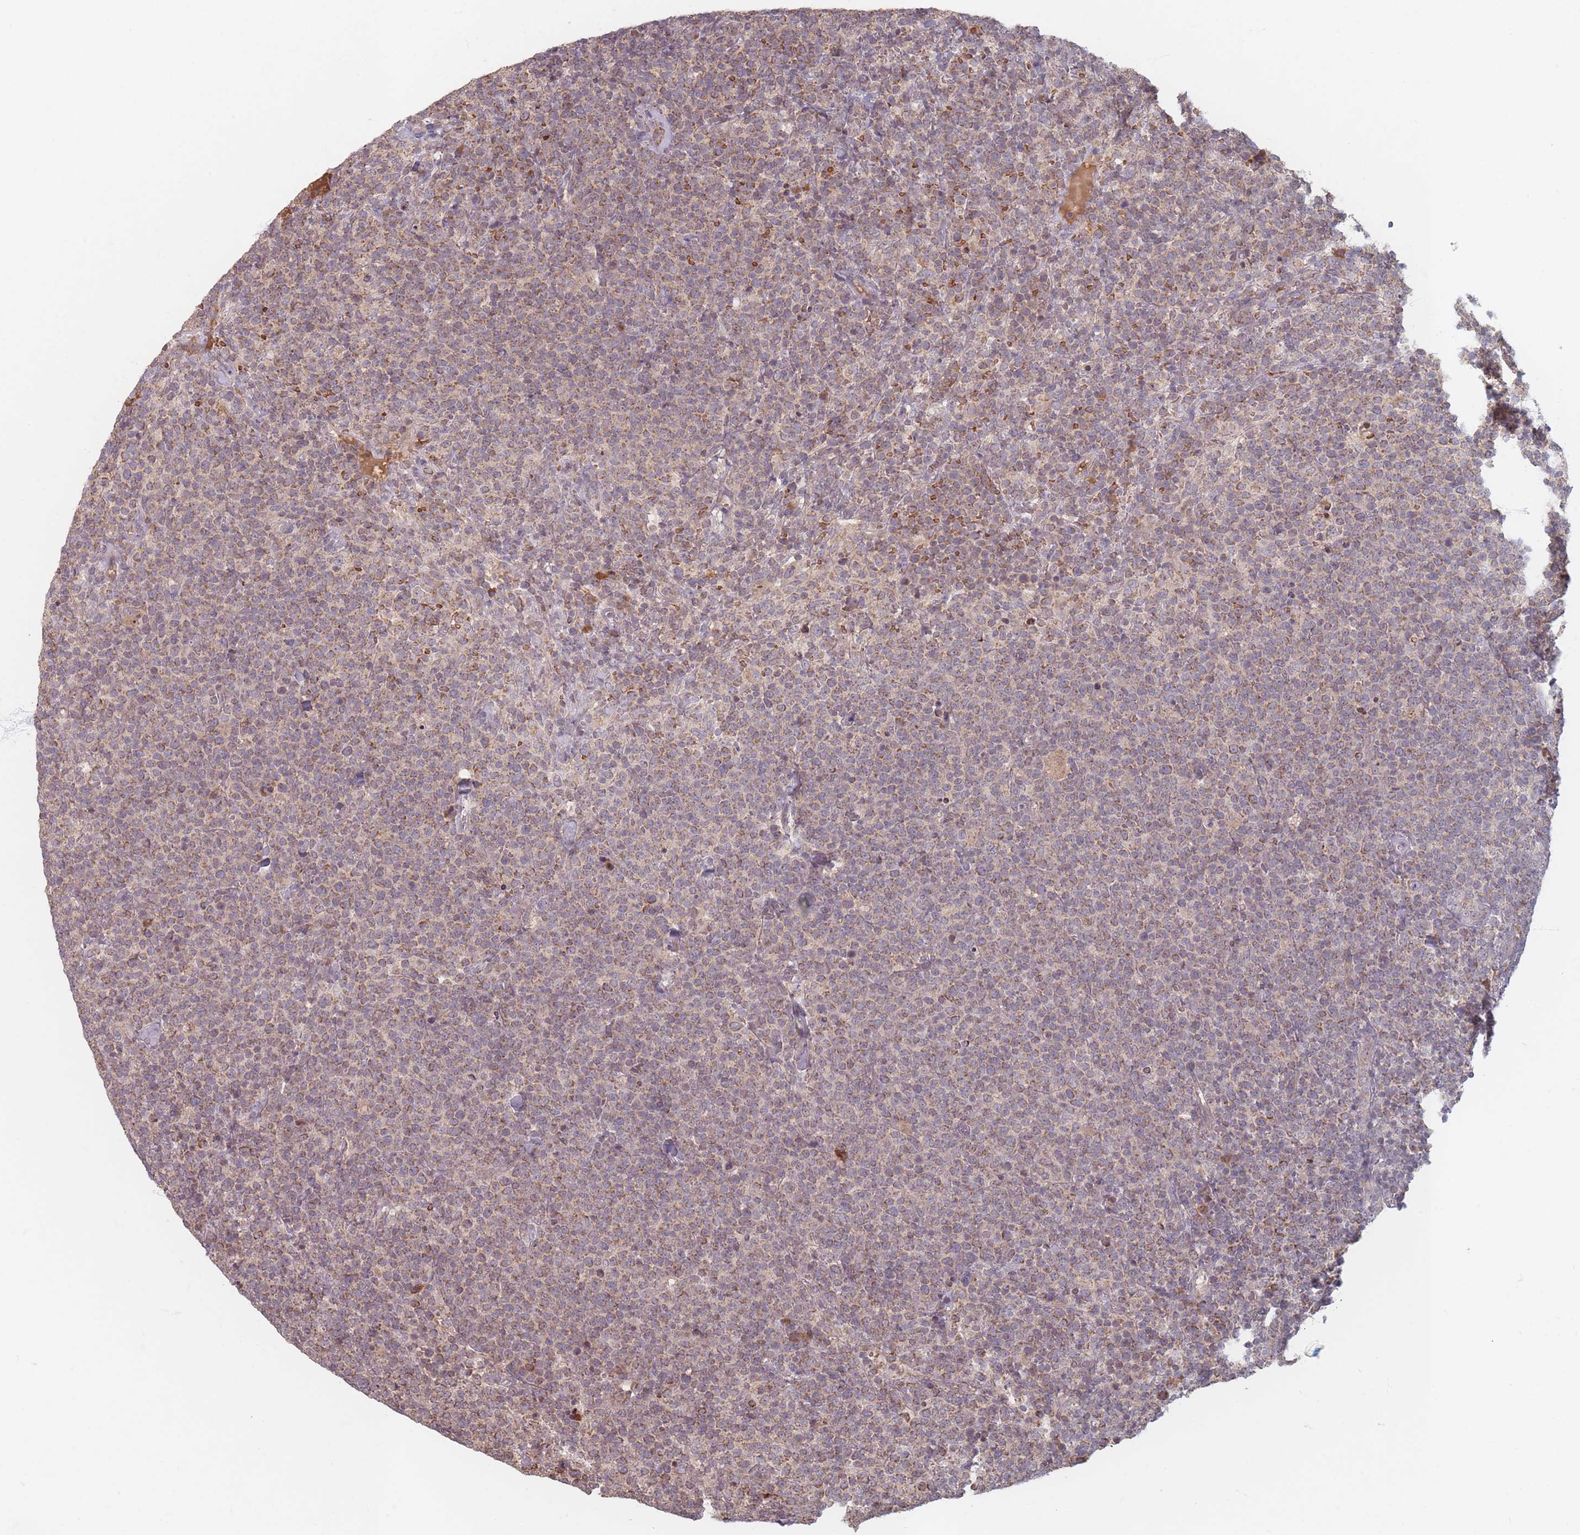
{"staining": {"intensity": "weak", "quantity": "25%-75%", "location": "cytoplasmic/membranous"}, "tissue": "lymphoma", "cell_type": "Tumor cells", "image_type": "cancer", "snomed": [{"axis": "morphology", "description": "Malignant lymphoma, non-Hodgkin's type, High grade"}, {"axis": "topography", "description": "Lymph node"}], "caption": "High-power microscopy captured an IHC histopathology image of lymphoma, revealing weak cytoplasmic/membranous staining in approximately 25%-75% of tumor cells.", "gene": "OR2M4", "patient": {"sex": "male", "age": 61}}